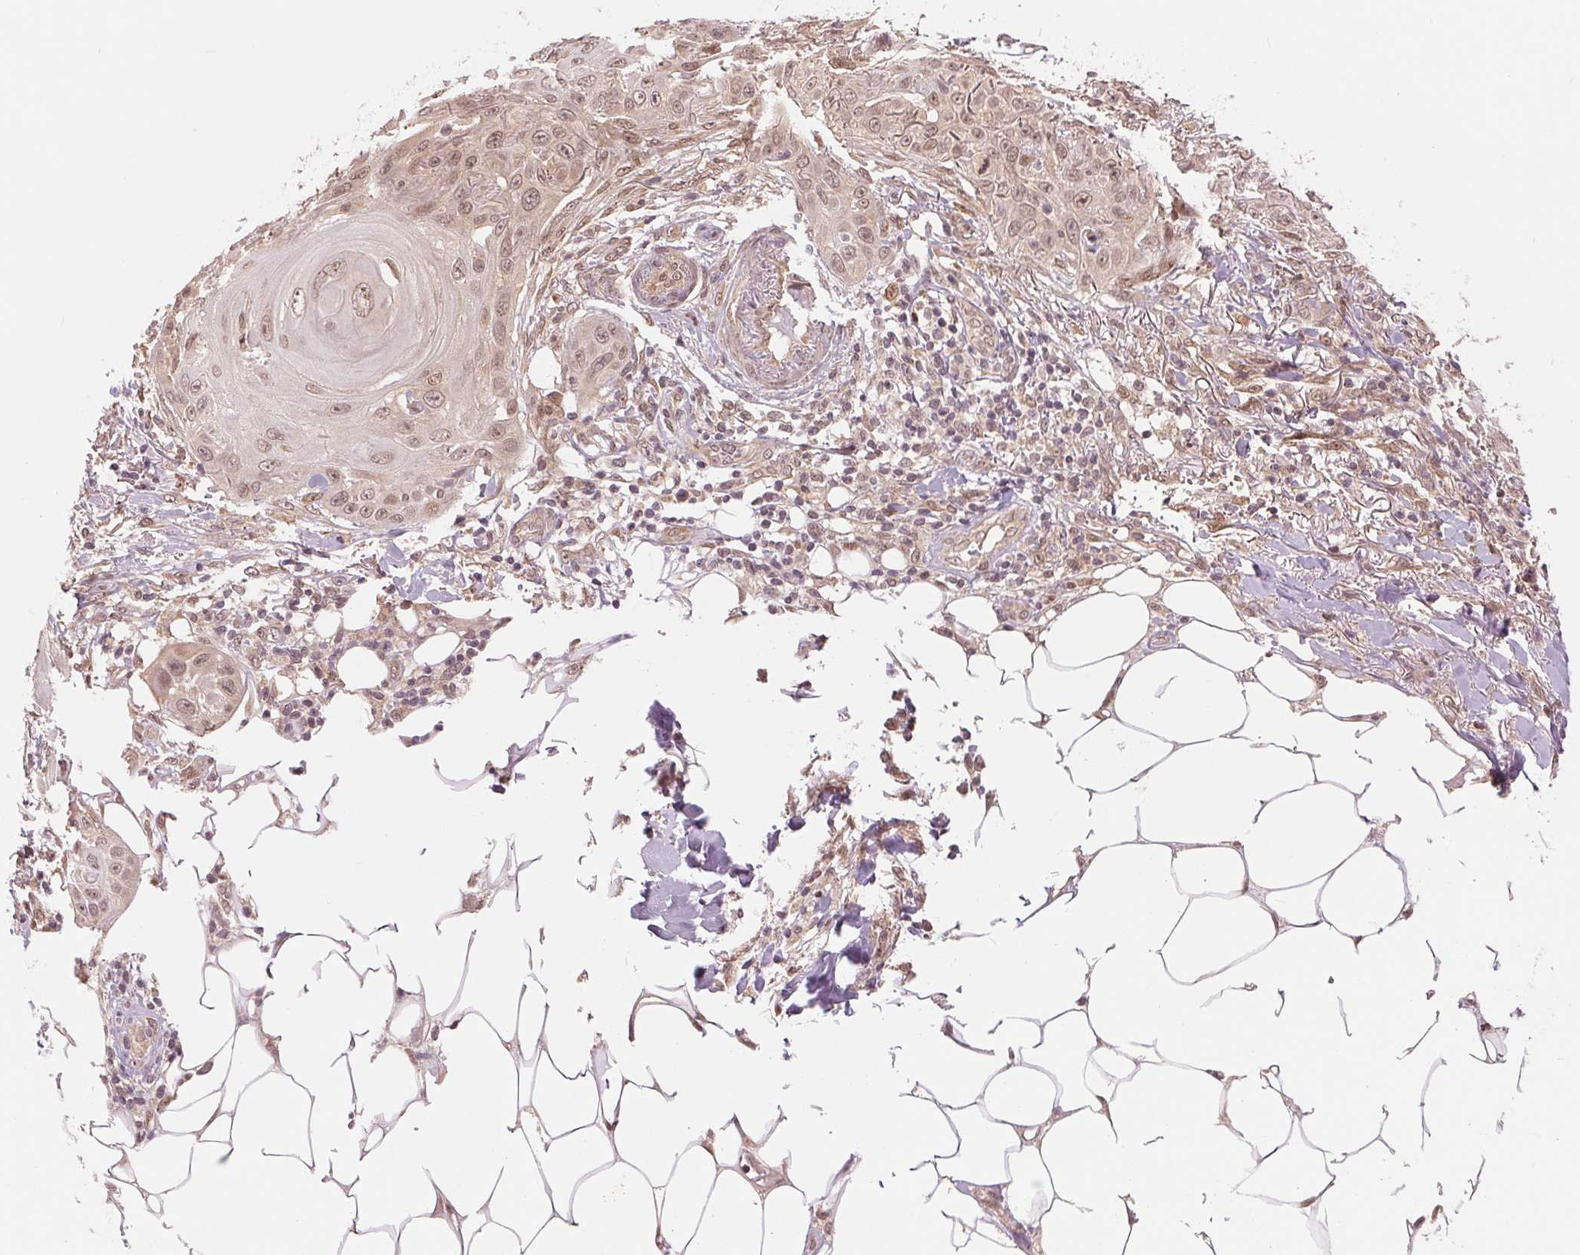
{"staining": {"intensity": "moderate", "quantity": ">75%", "location": "nuclear"}, "tissue": "skin cancer", "cell_type": "Tumor cells", "image_type": "cancer", "snomed": [{"axis": "morphology", "description": "Squamous cell carcinoma, NOS"}, {"axis": "topography", "description": "Skin"}], "caption": "Immunohistochemistry (IHC) of human skin cancer exhibits medium levels of moderate nuclear expression in approximately >75% of tumor cells.", "gene": "ERI3", "patient": {"sex": "female", "age": 91}}